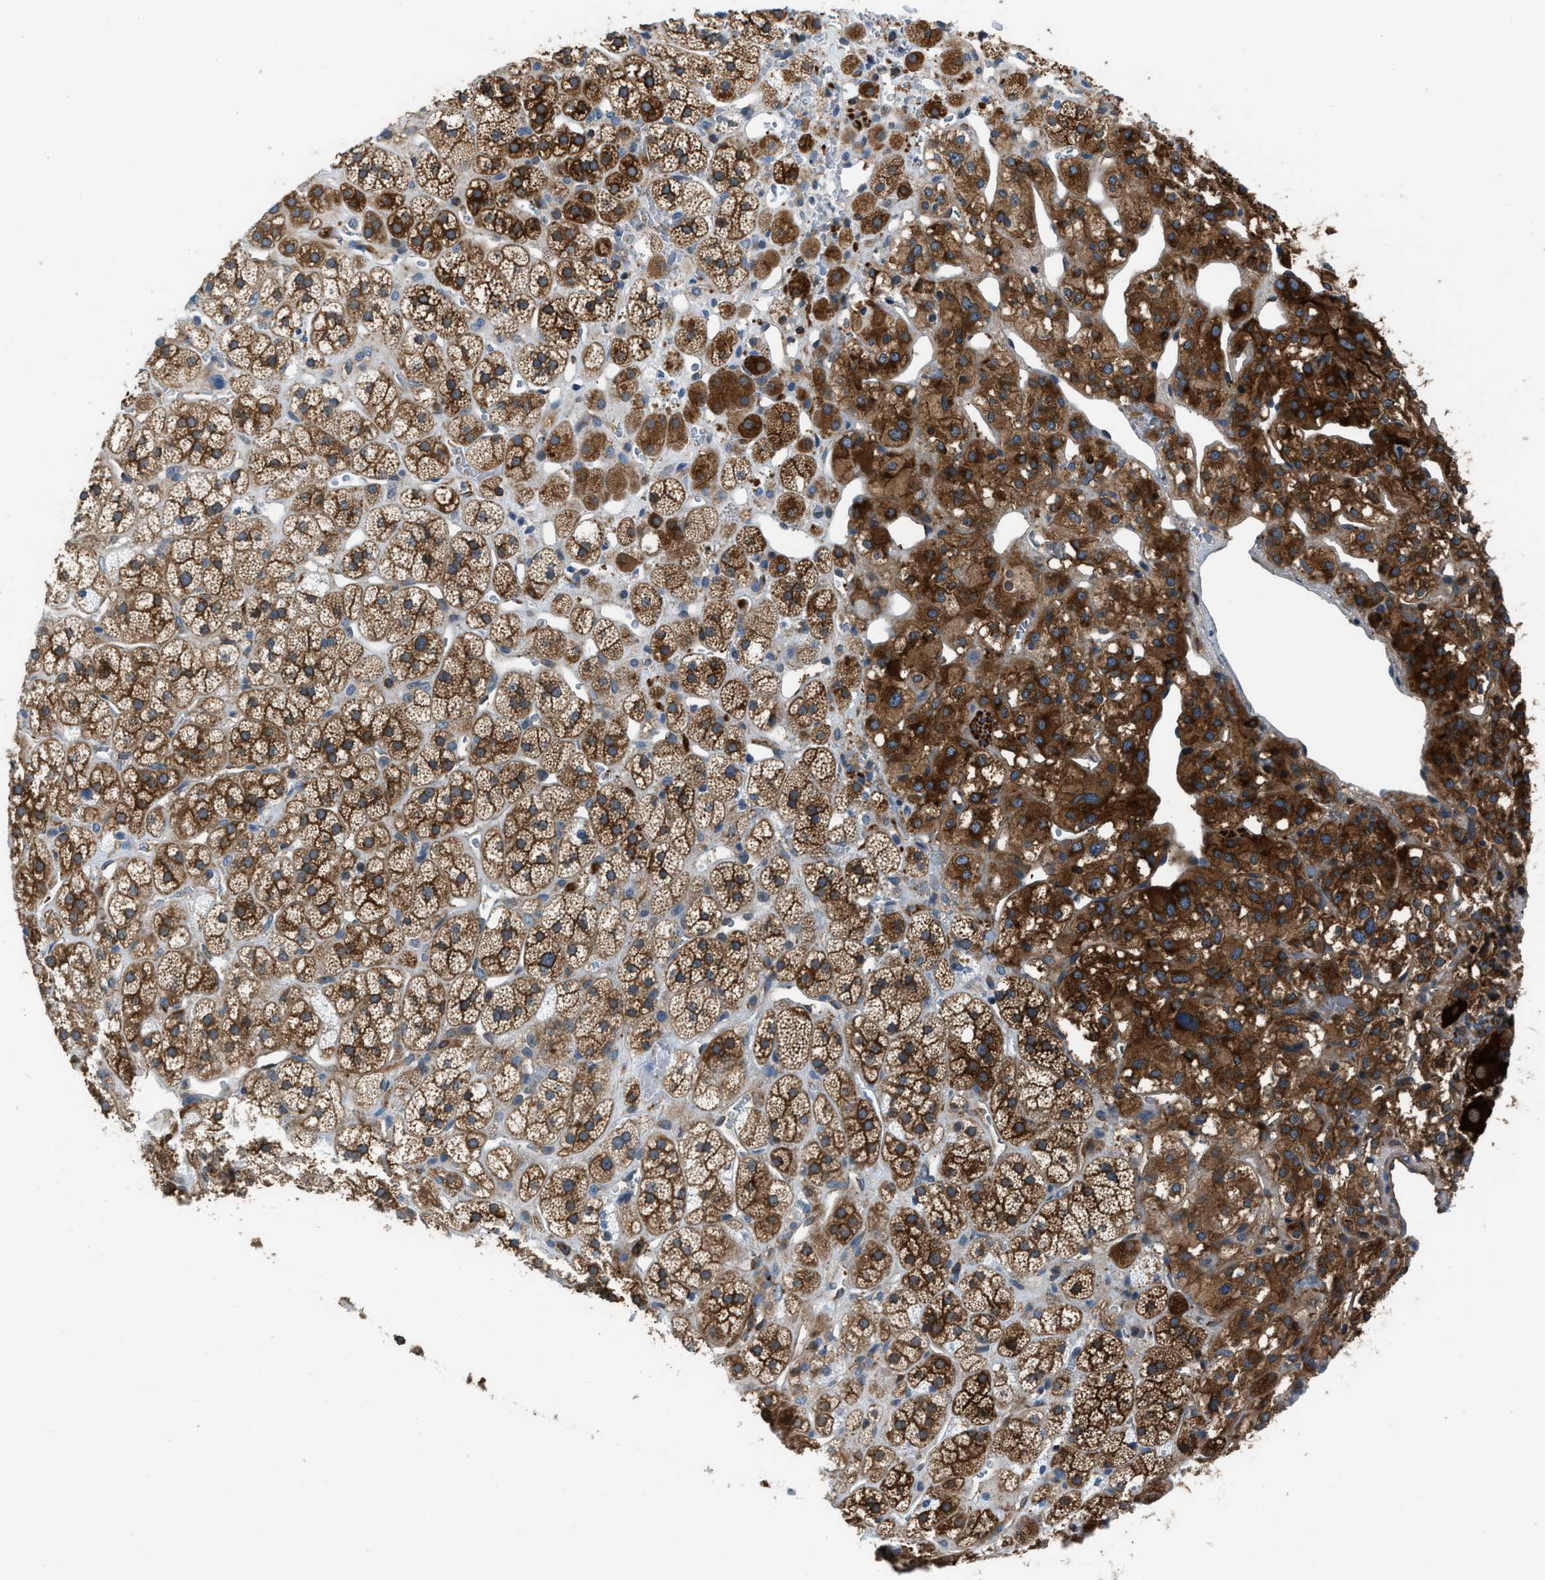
{"staining": {"intensity": "strong", "quantity": ">75%", "location": "cytoplasmic/membranous"}, "tissue": "adrenal gland", "cell_type": "Glandular cells", "image_type": "normal", "snomed": [{"axis": "morphology", "description": "Normal tissue, NOS"}, {"axis": "topography", "description": "Adrenal gland"}], "caption": "Protein positivity by IHC shows strong cytoplasmic/membranous expression in about >75% of glandular cells in normal adrenal gland. The staining was performed using DAB to visualize the protein expression in brown, while the nuclei were stained in blue with hematoxylin (Magnification: 20x).", "gene": "PFKP", "patient": {"sex": "male", "age": 56}}